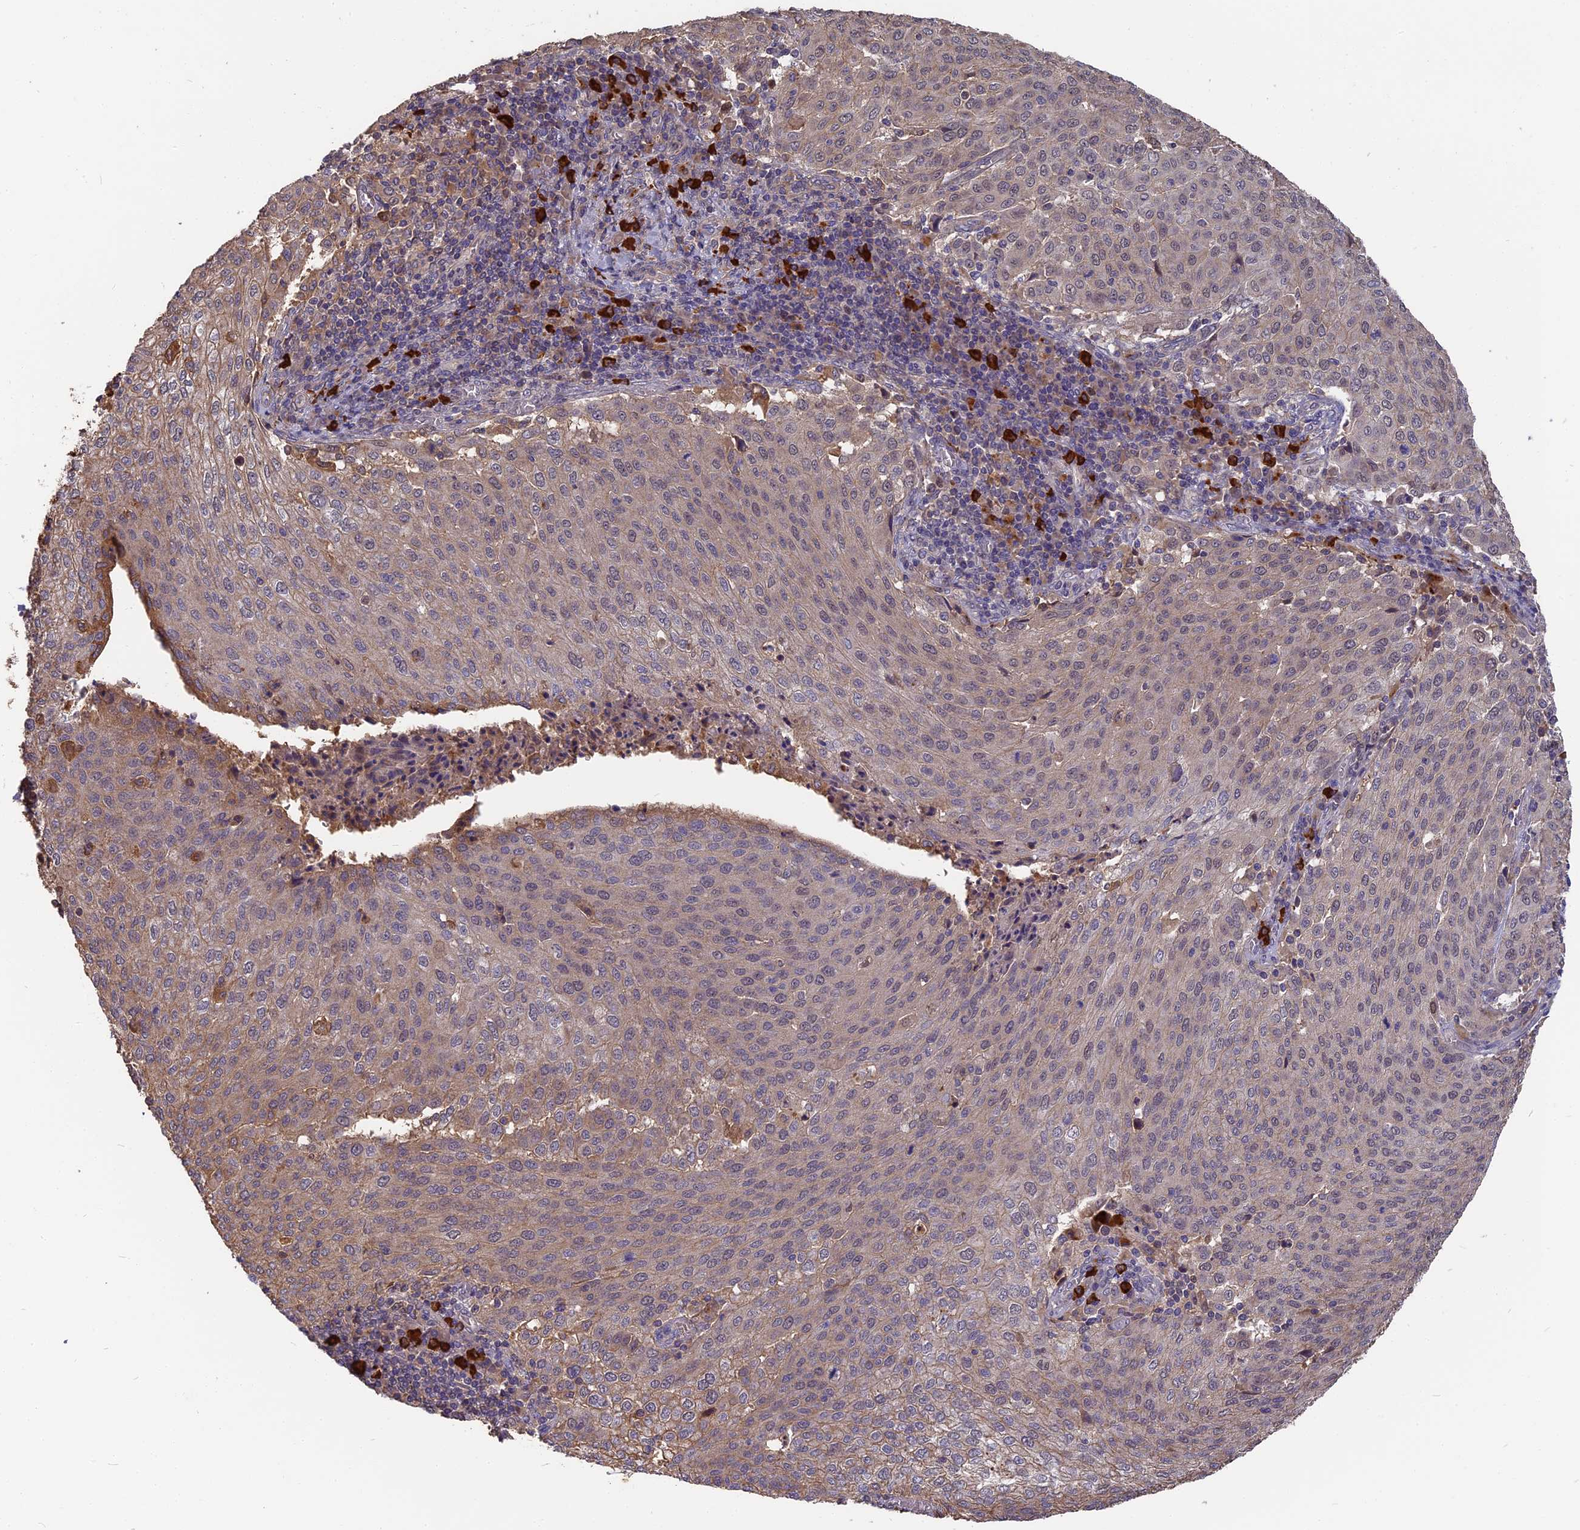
{"staining": {"intensity": "weak", "quantity": "25%-75%", "location": "cytoplasmic/membranous"}, "tissue": "cervical cancer", "cell_type": "Tumor cells", "image_type": "cancer", "snomed": [{"axis": "morphology", "description": "Squamous cell carcinoma, NOS"}, {"axis": "topography", "description": "Cervix"}], "caption": "Immunohistochemical staining of cervical cancer (squamous cell carcinoma) exhibits weak cytoplasmic/membranous protein positivity in approximately 25%-75% of tumor cells. The staining is performed using DAB brown chromogen to label protein expression. The nuclei are counter-stained blue using hematoxylin.", "gene": "ERMAP", "patient": {"sex": "female", "age": 46}}